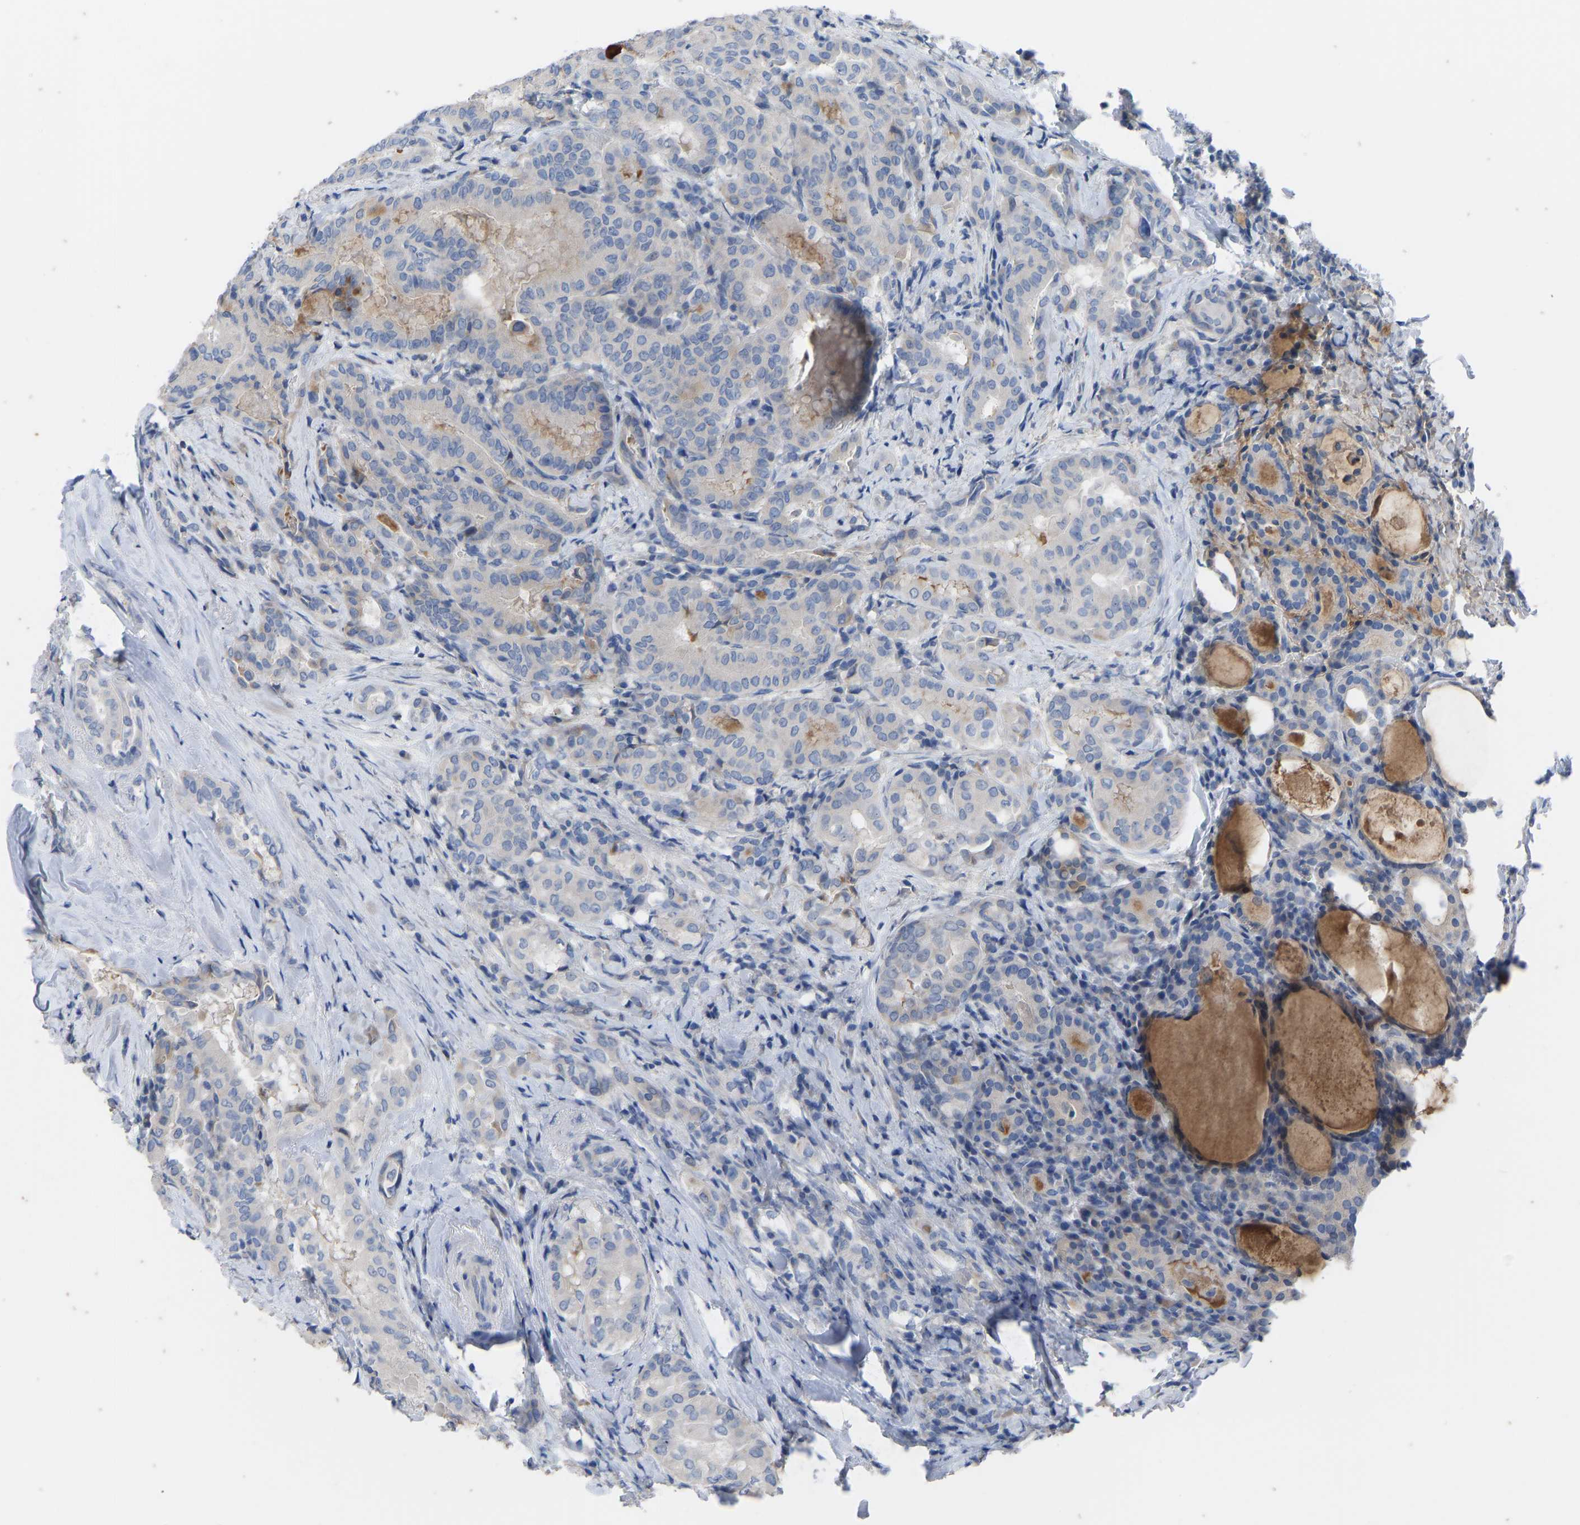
{"staining": {"intensity": "moderate", "quantity": "<25%", "location": "cytoplasmic/membranous"}, "tissue": "thyroid cancer", "cell_type": "Tumor cells", "image_type": "cancer", "snomed": [{"axis": "morphology", "description": "Papillary adenocarcinoma, NOS"}, {"axis": "topography", "description": "Thyroid gland"}], "caption": "About <25% of tumor cells in papillary adenocarcinoma (thyroid) exhibit moderate cytoplasmic/membranous protein expression as visualized by brown immunohistochemical staining.", "gene": "OLIG2", "patient": {"sex": "female", "age": 42}}